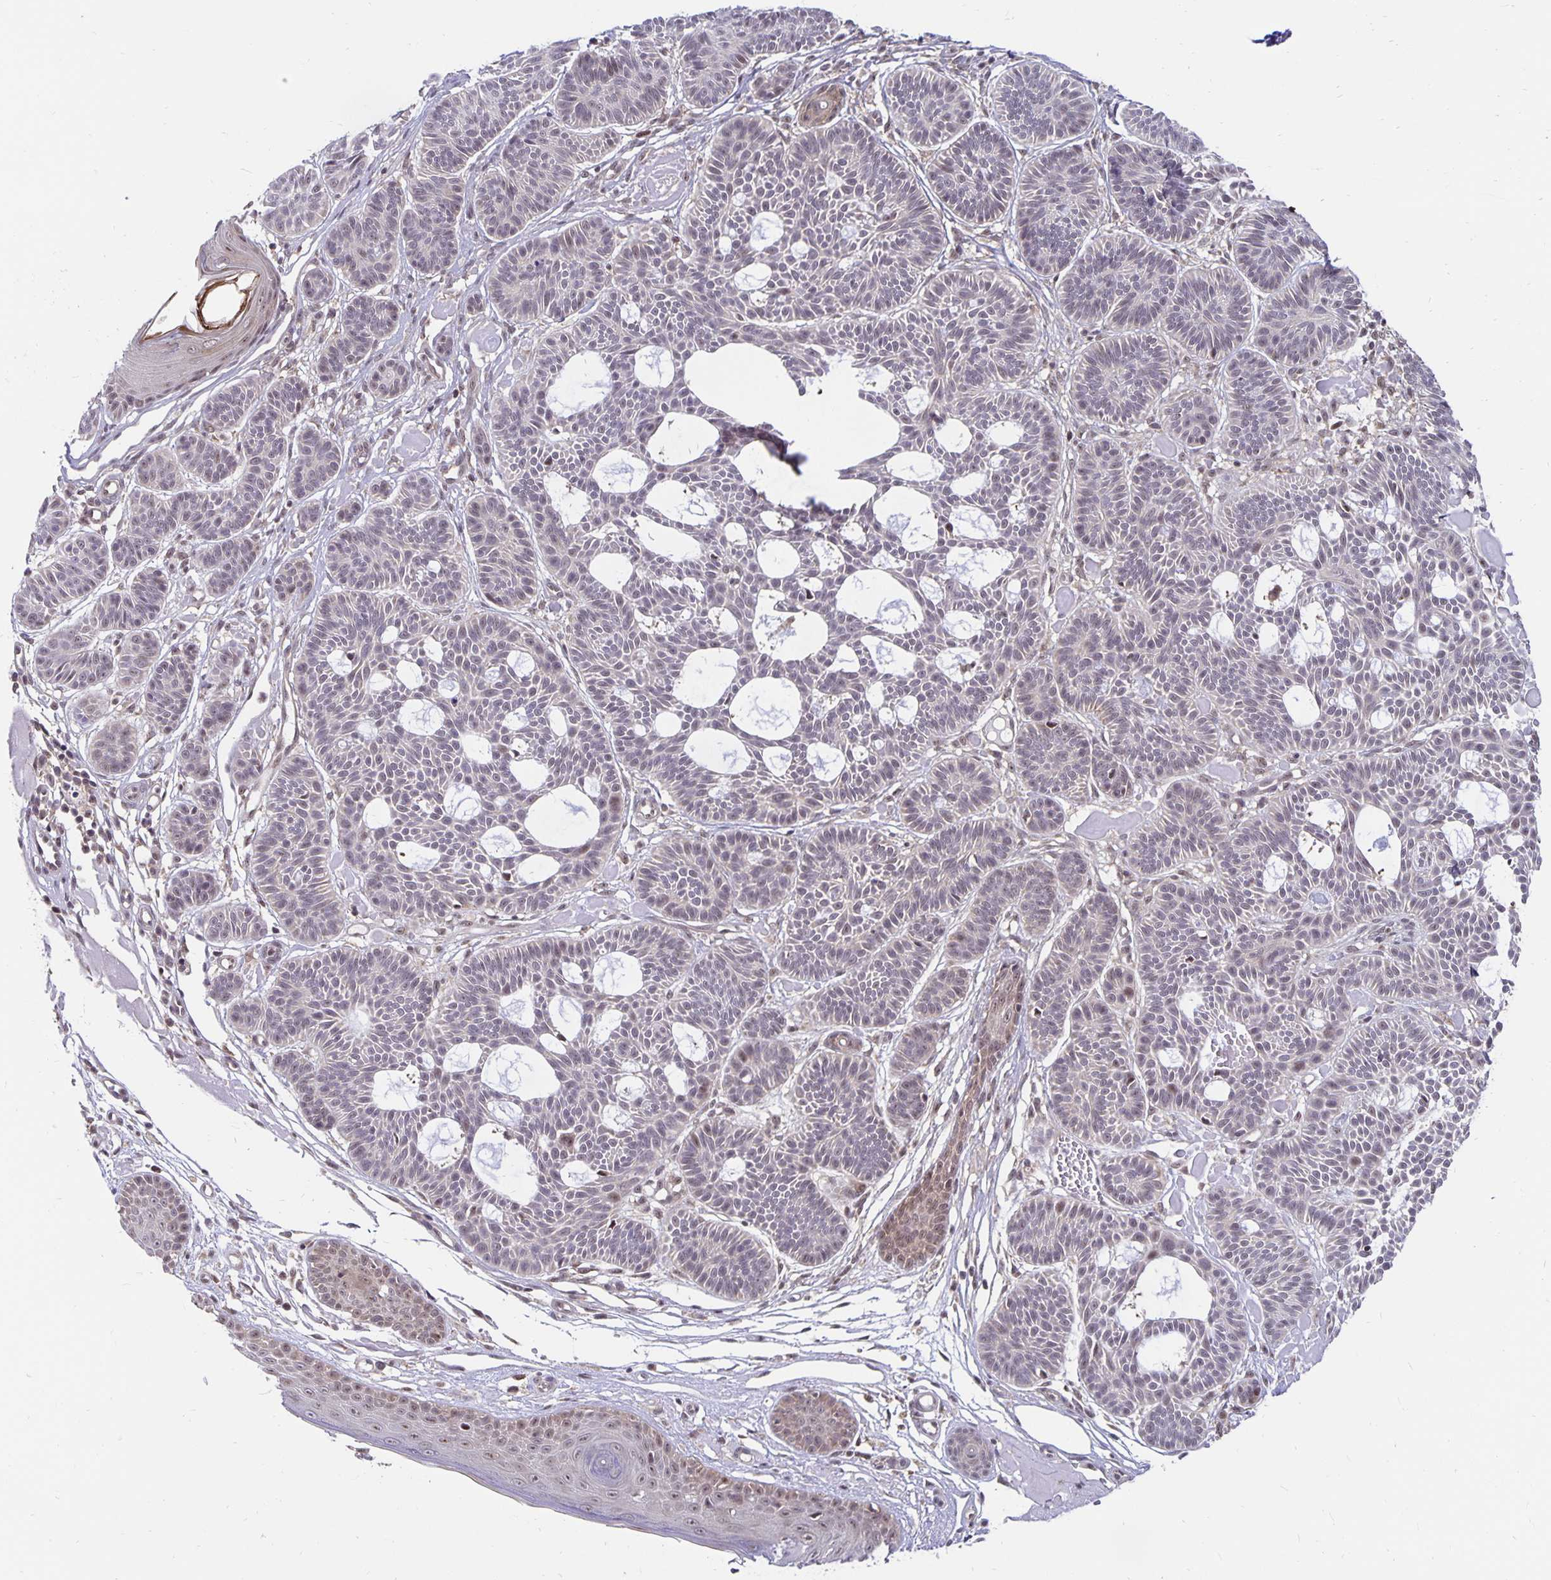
{"staining": {"intensity": "weak", "quantity": "<25%", "location": "nuclear"}, "tissue": "skin cancer", "cell_type": "Tumor cells", "image_type": "cancer", "snomed": [{"axis": "morphology", "description": "Basal cell carcinoma"}, {"axis": "topography", "description": "Skin"}], "caption": "Photomicrograph shows no significant protein staining in tumor cells of skin cancer (basal cell carcinoma).", "gene": "EXOC6B", "patient": {"sex": "male", "age": 85}}